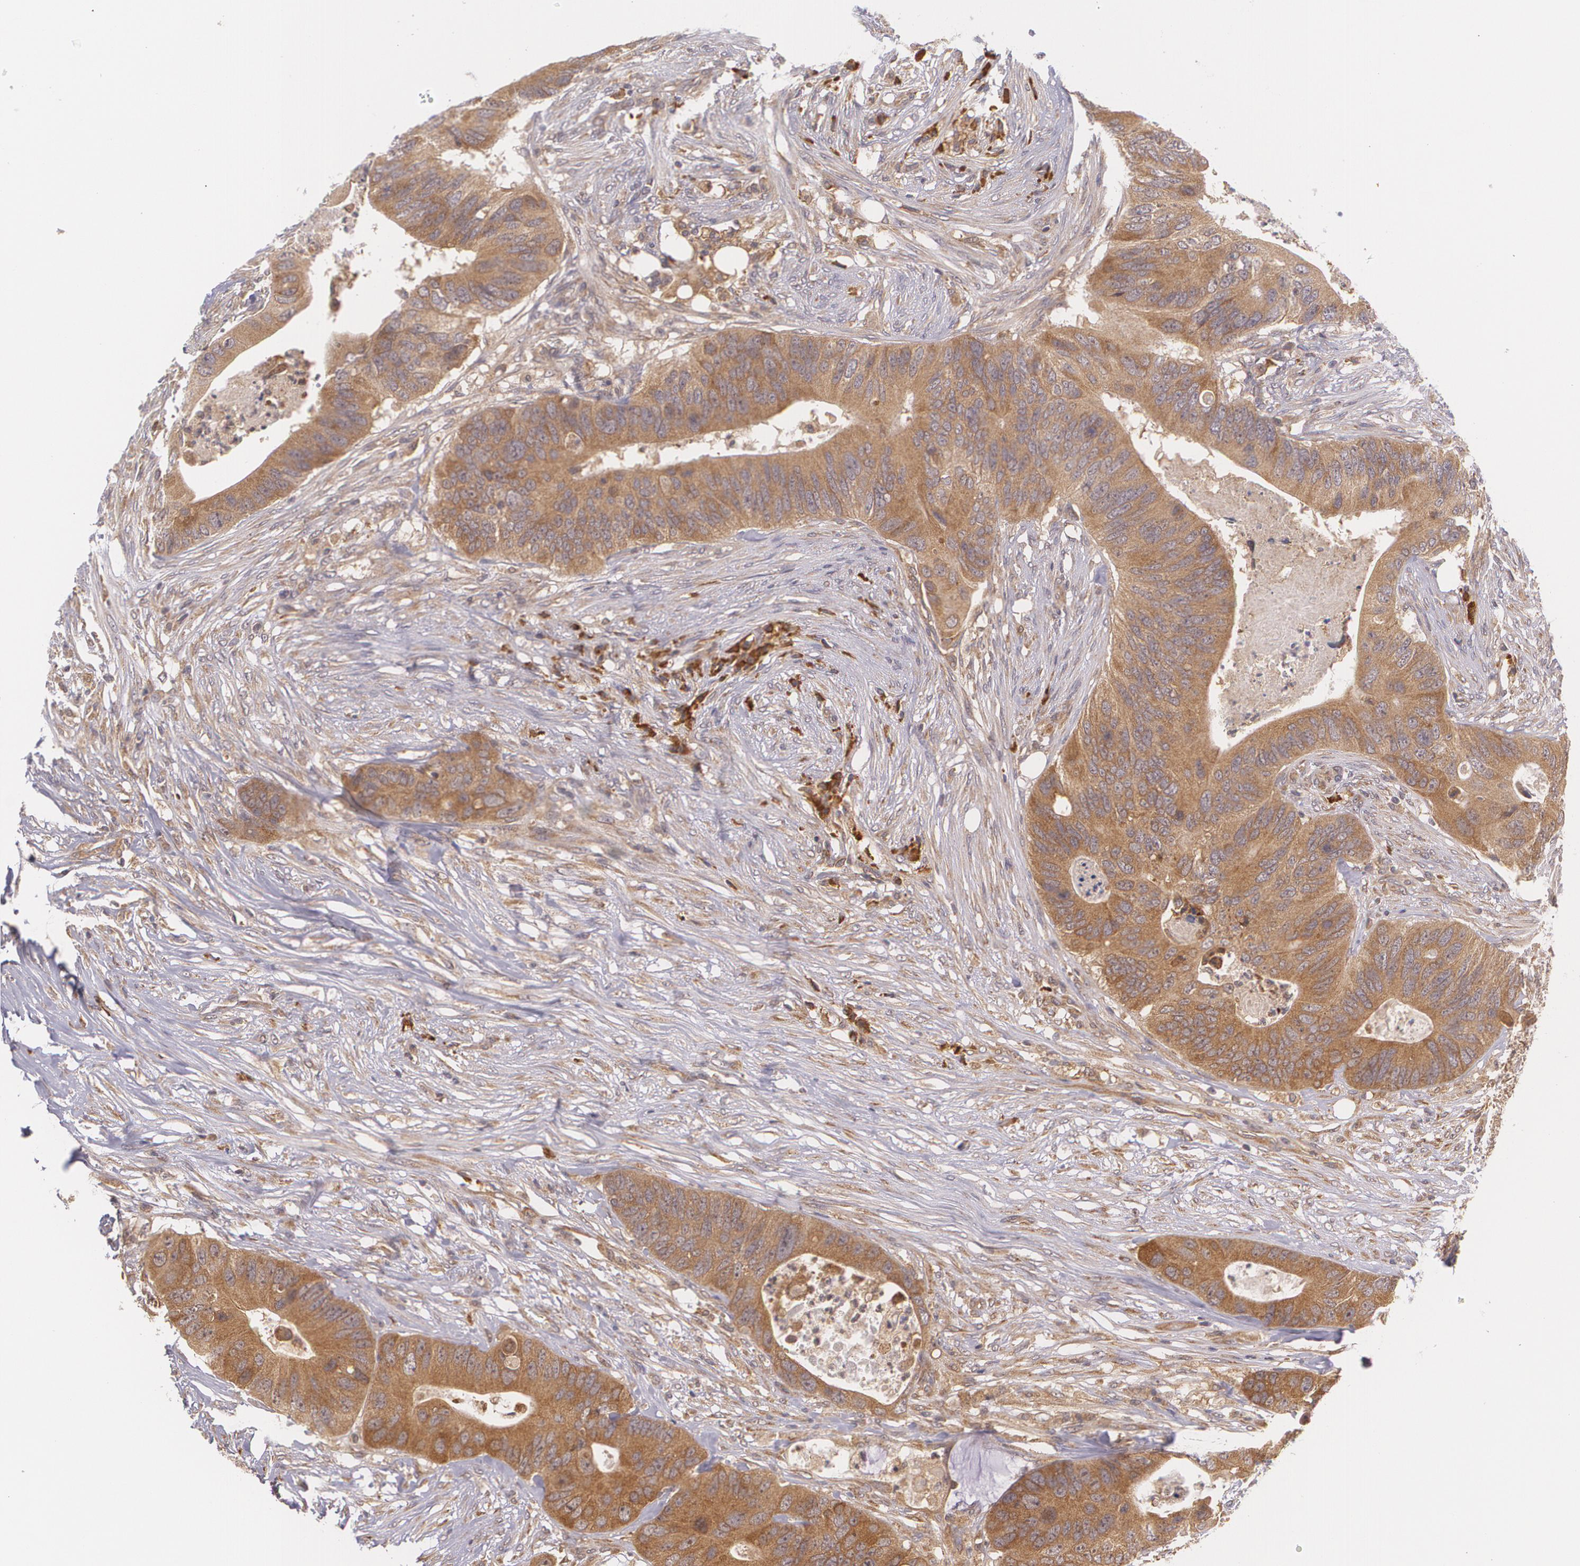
{"staining": {"intensity": "moderate", "quantity": ">75%", "location": "cytoplasmic/membranous"}, "tissue": "colorectal cancer", "cell_type": "Tumor cells", "image_type": "cancer", "snomed": [{"axis": "morphology", "description": "Adenocarcinoma, NOS"}, {"axis": "topography", "description": "Colon"}], "caption": "A brown stain labels moderate cytoplasmic/membranous positivity of a protein in colorectal cancer (adenocarcinoma) tumor cells.", "gene": "CCL17", "patient": {"sex": "male", "age": 71}}